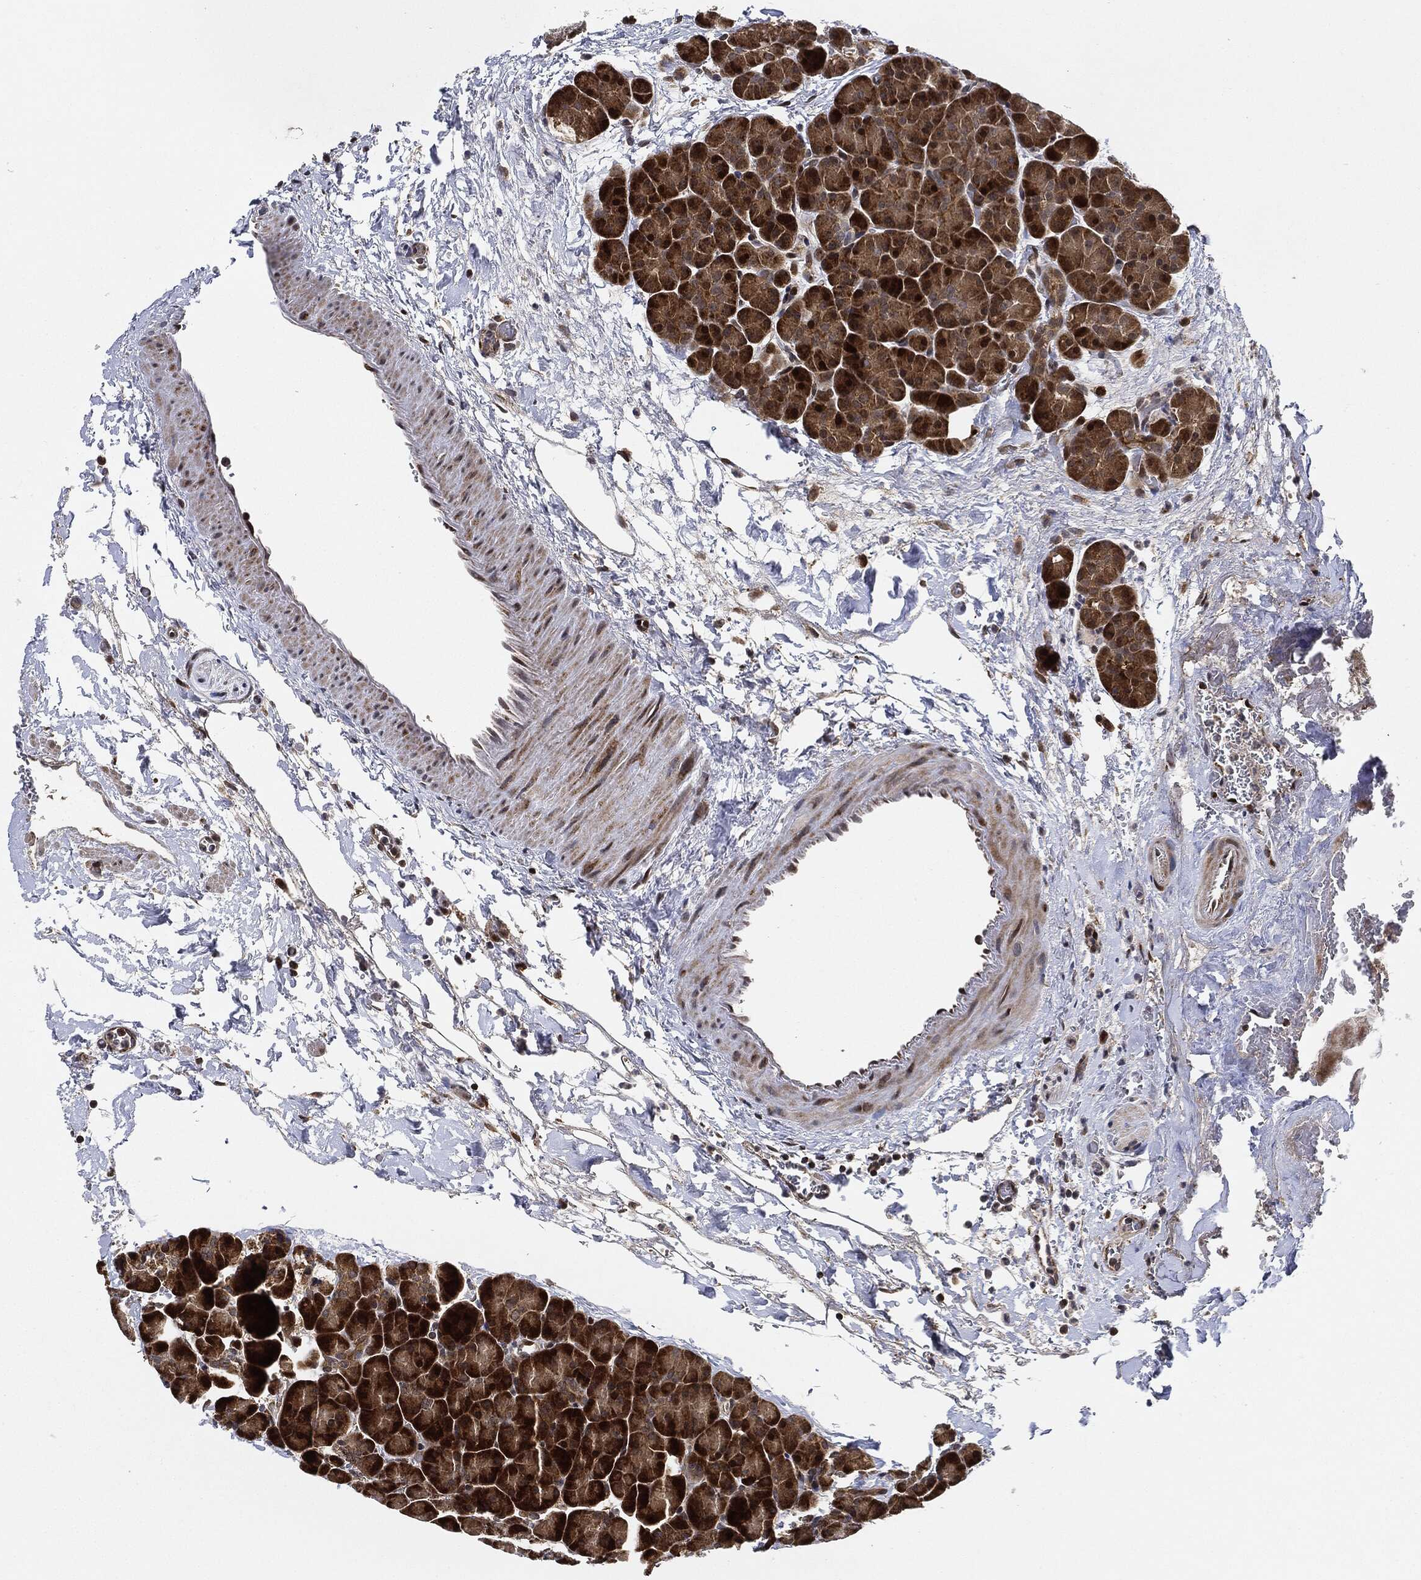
{"staining": {"intensity": "strong", "quantity": ">75%", "location": "cytoplasmic/membranous"}, "tissue": "pancreas", "cell_type": "Exocrine glandular cells", "image_type": "normal", "snomed": [{"axis": "morphology", "description": "Normal tissue, NOS"}, {"axis": "topography", "description": "Pancreas"}], "caption": "The immunohistochemical stain highlights strong cytoplasmic/membranous expression in exocrine glandular cells of unremarkable pancreas. The staining was performed using DAB, with brown indicating positive protein expression. Nuclei are stained blue with hematoxylin.", "gene": "RNASEL", "patient": {"sex": "female", "age": 44}}